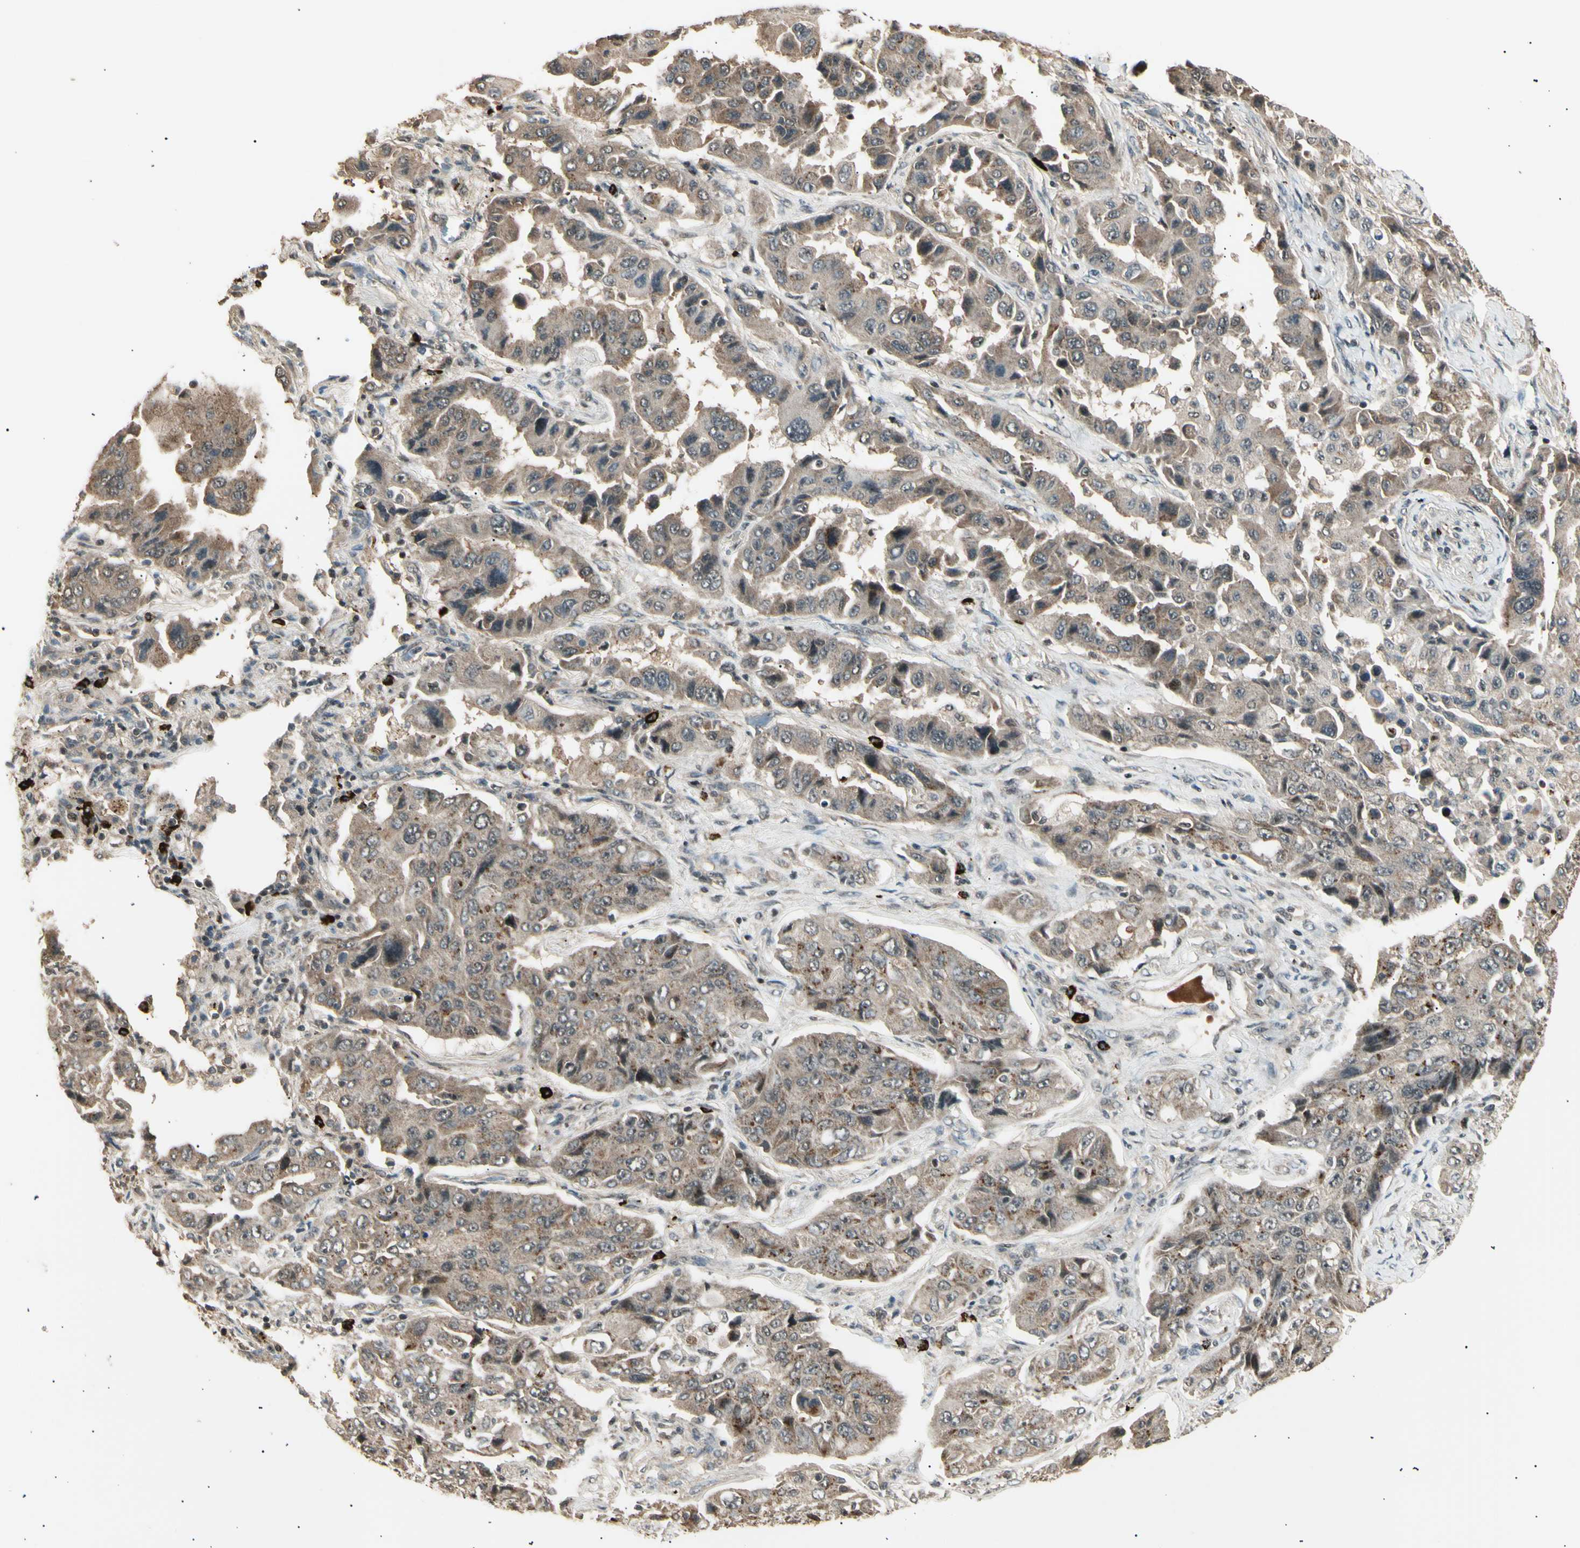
{"staining": {"intensity": "weak", "quantity": ">75%", "location": "cytoplasmic/membranous"}, "tissue": "lung cancer", "cell_type": "Tumor cells", "image_type": "cancer", "snomed": [{"axis": "morphology", "description": "Adenocarcinoma, NOS"}, {"axis": "topography", "description": "Lung"}], "caption": "The histopathology image demonstrates staining of adenocarcinoma (lung), revealing weak cytoplasmic/membranous protein expression (brown color) within tumor cells.", "gene": "NUAK2", "patient": {"sex": "female", "age": 65}}